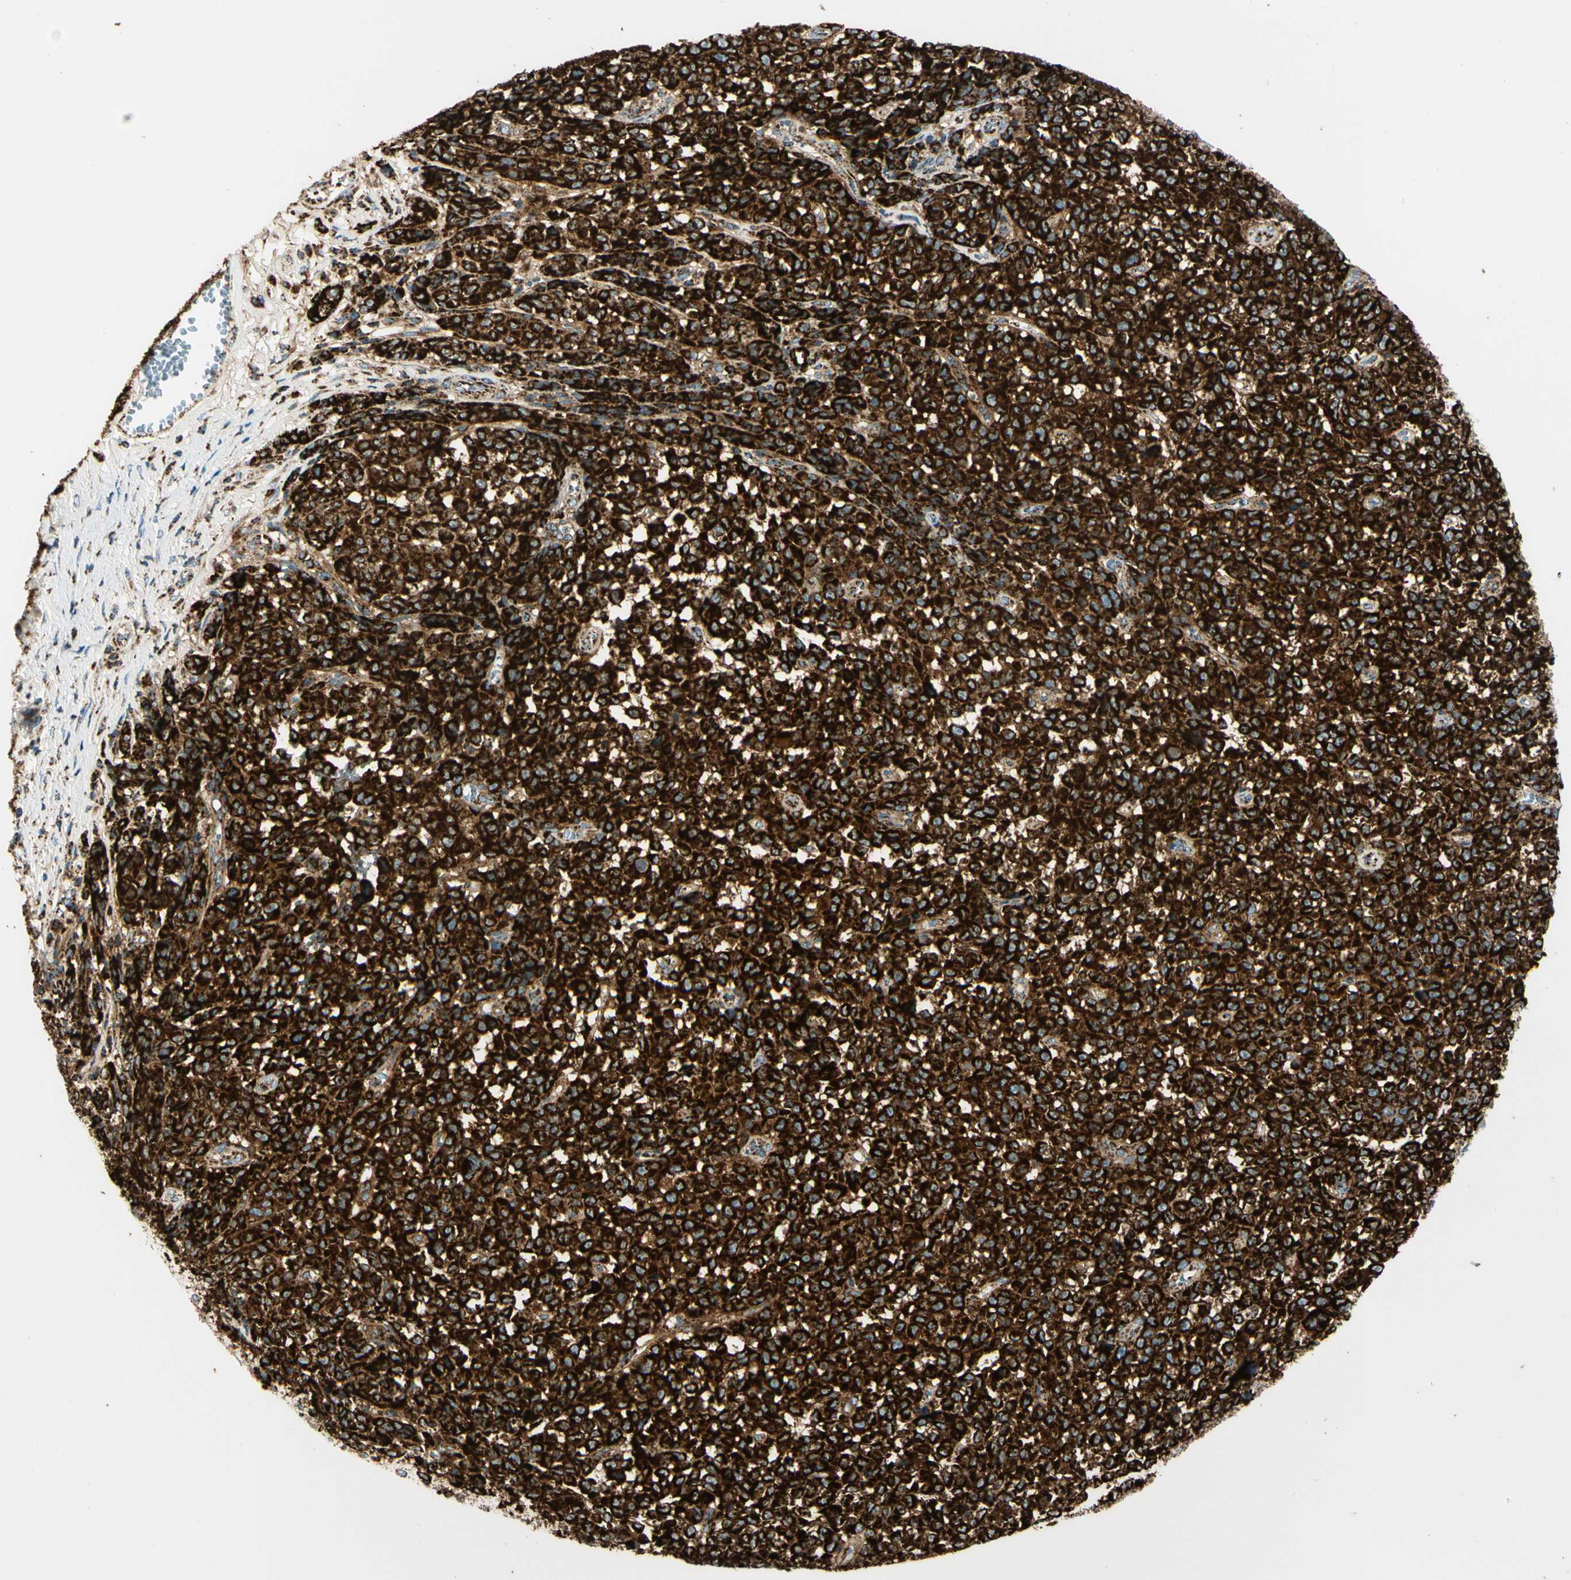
{"staining": {"intensity": "strong", "quantity": ">75%", "location": "cytoplasmic/membranous"}, "tissue": "melanoma", "cell_type": "Tumor cells", "image_type": "cancer", "snomed": [{"axis": "morphology", "description": "Malignant melanoma, NOS"}, {"axis": "topography", "description": "Skin"}], "caption": "Melanoma was stained to show a protein in brown. There is high levels of strong cytoplasmic/membranous positivity in about >75% of tumor cells.", "gene": "ME2", "patient": {"sex": "female", "age": 82}}